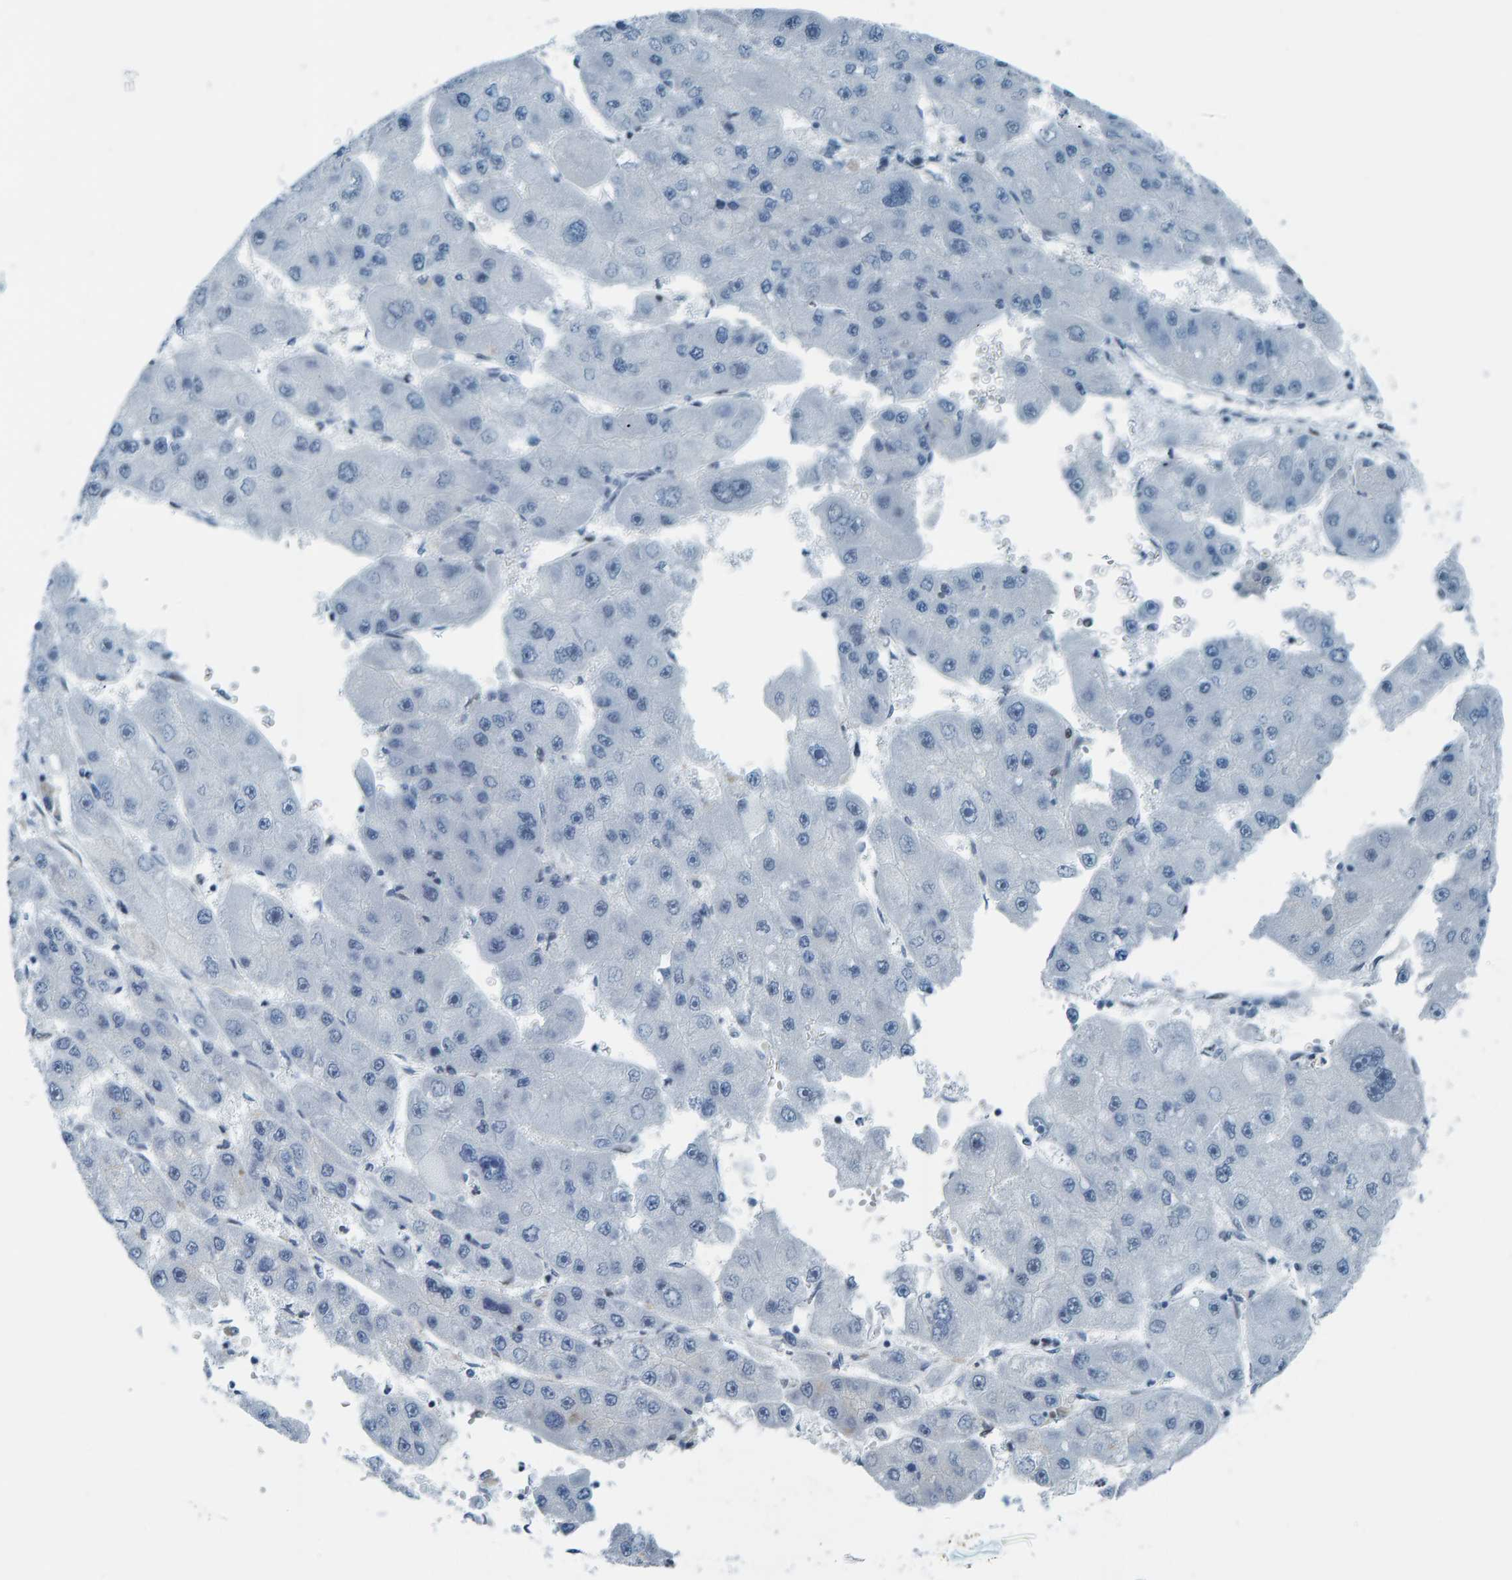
{"staining": {"intensity": "negative", "quantity": "none", "location": "none"}, "tissue": "liver cancer", "cell_type": "Tumor cells", "image_type": "cancer", "snomed": [{"axis": "morphology", "description": "Carcinoma, Hepatocellular, NOS"}, {"axis": "topography", "description": "Liver"}], "caption": "The image demonstrates no staining of tumor cells in liver cancer.", "gene": "CNP", "patient": {"sex": "female", "age": 61}}